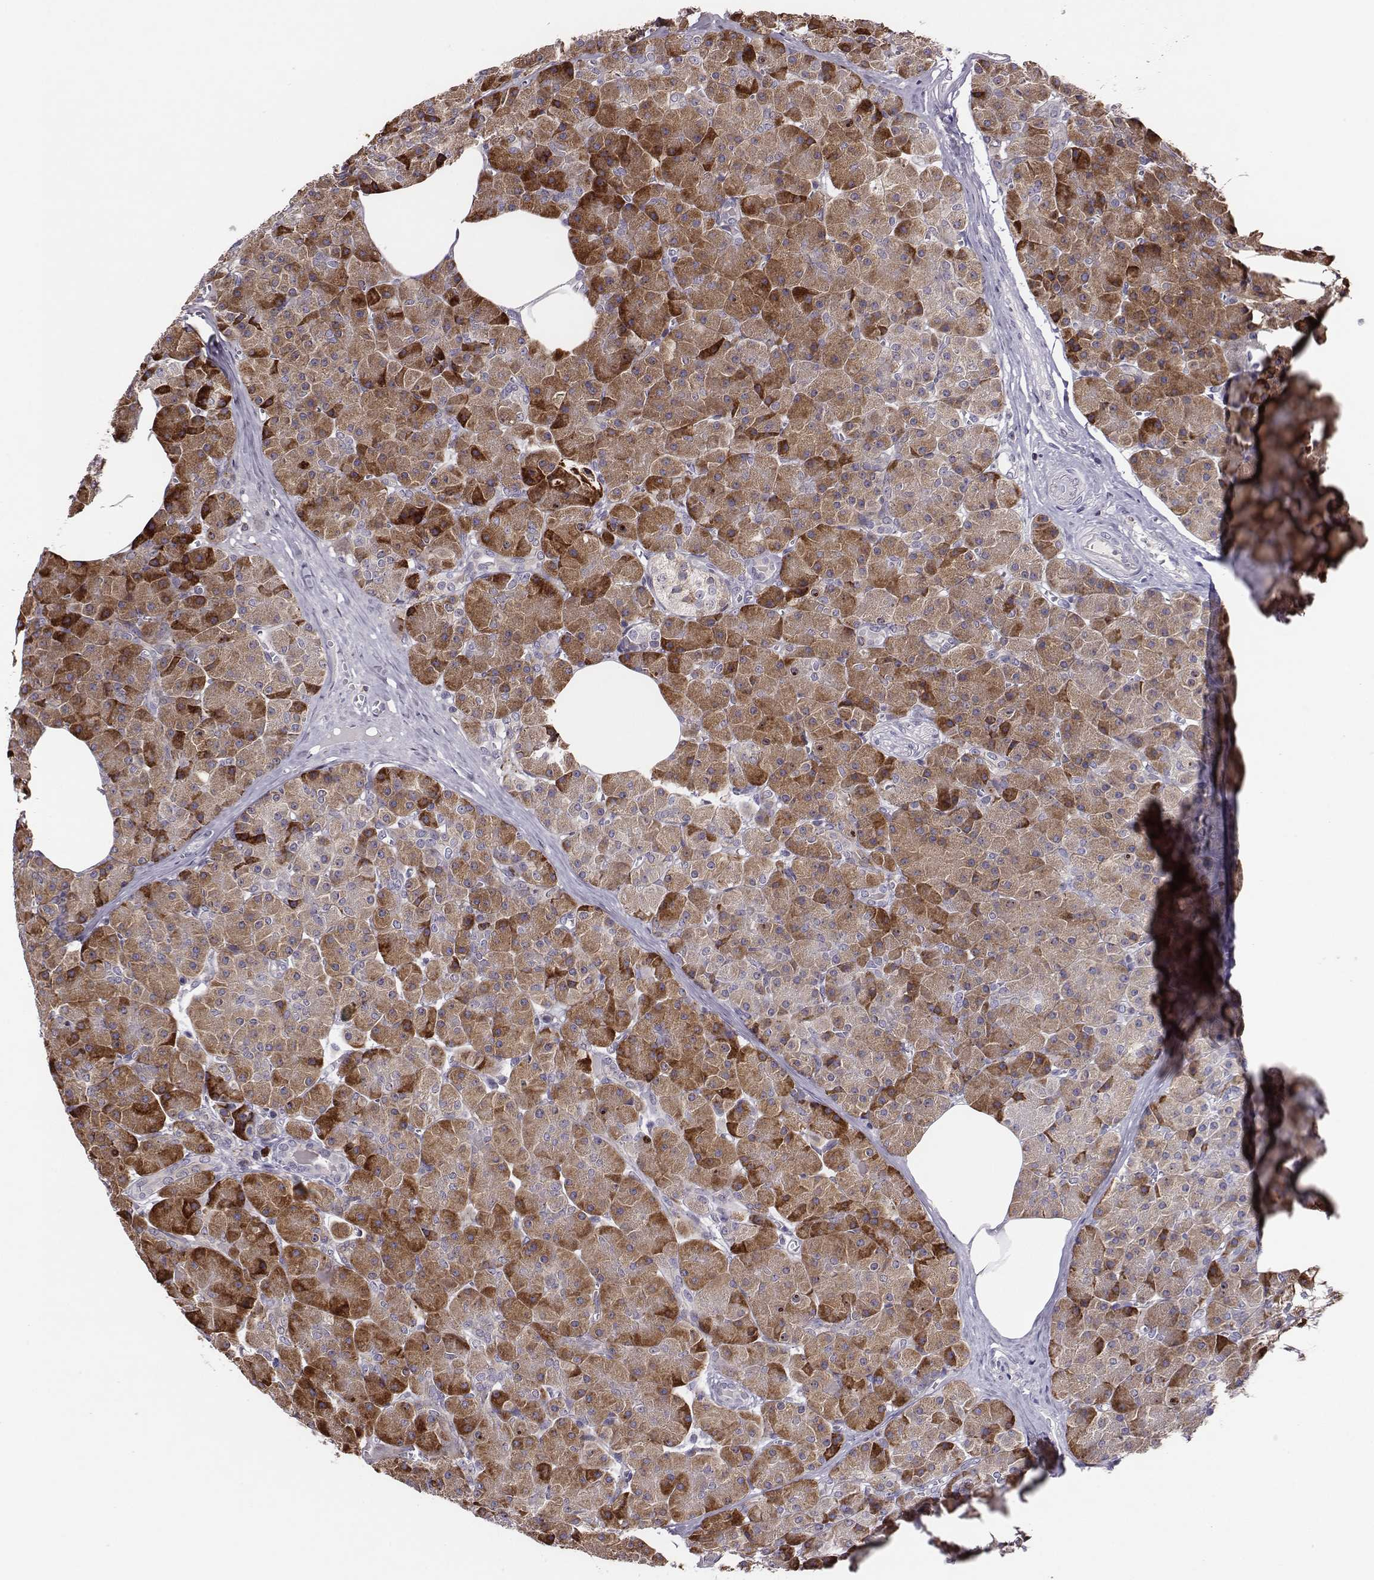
{"staining": {"intensity": "strong", "quantity": ">75%", "location": "cytoplasmic/membranous"}, "tissue": "pancreas", "cell_type": "Exocrine glandular cells", "image_type": "normal", "snomed": [{"axis": "morphology", "description": "Normal tissue, NOS"}, {"axis": "topography", "description": "Pancreas"}], "caption": "Approximately >75% of exocrine glandular cells in benign pancreas exhibit strong cytoplasmic/membranous protein staining as visualized by brown immunohistochemical staining.", "gene": "SELENOI", "patient": {"sex": "female", "age": 45}}